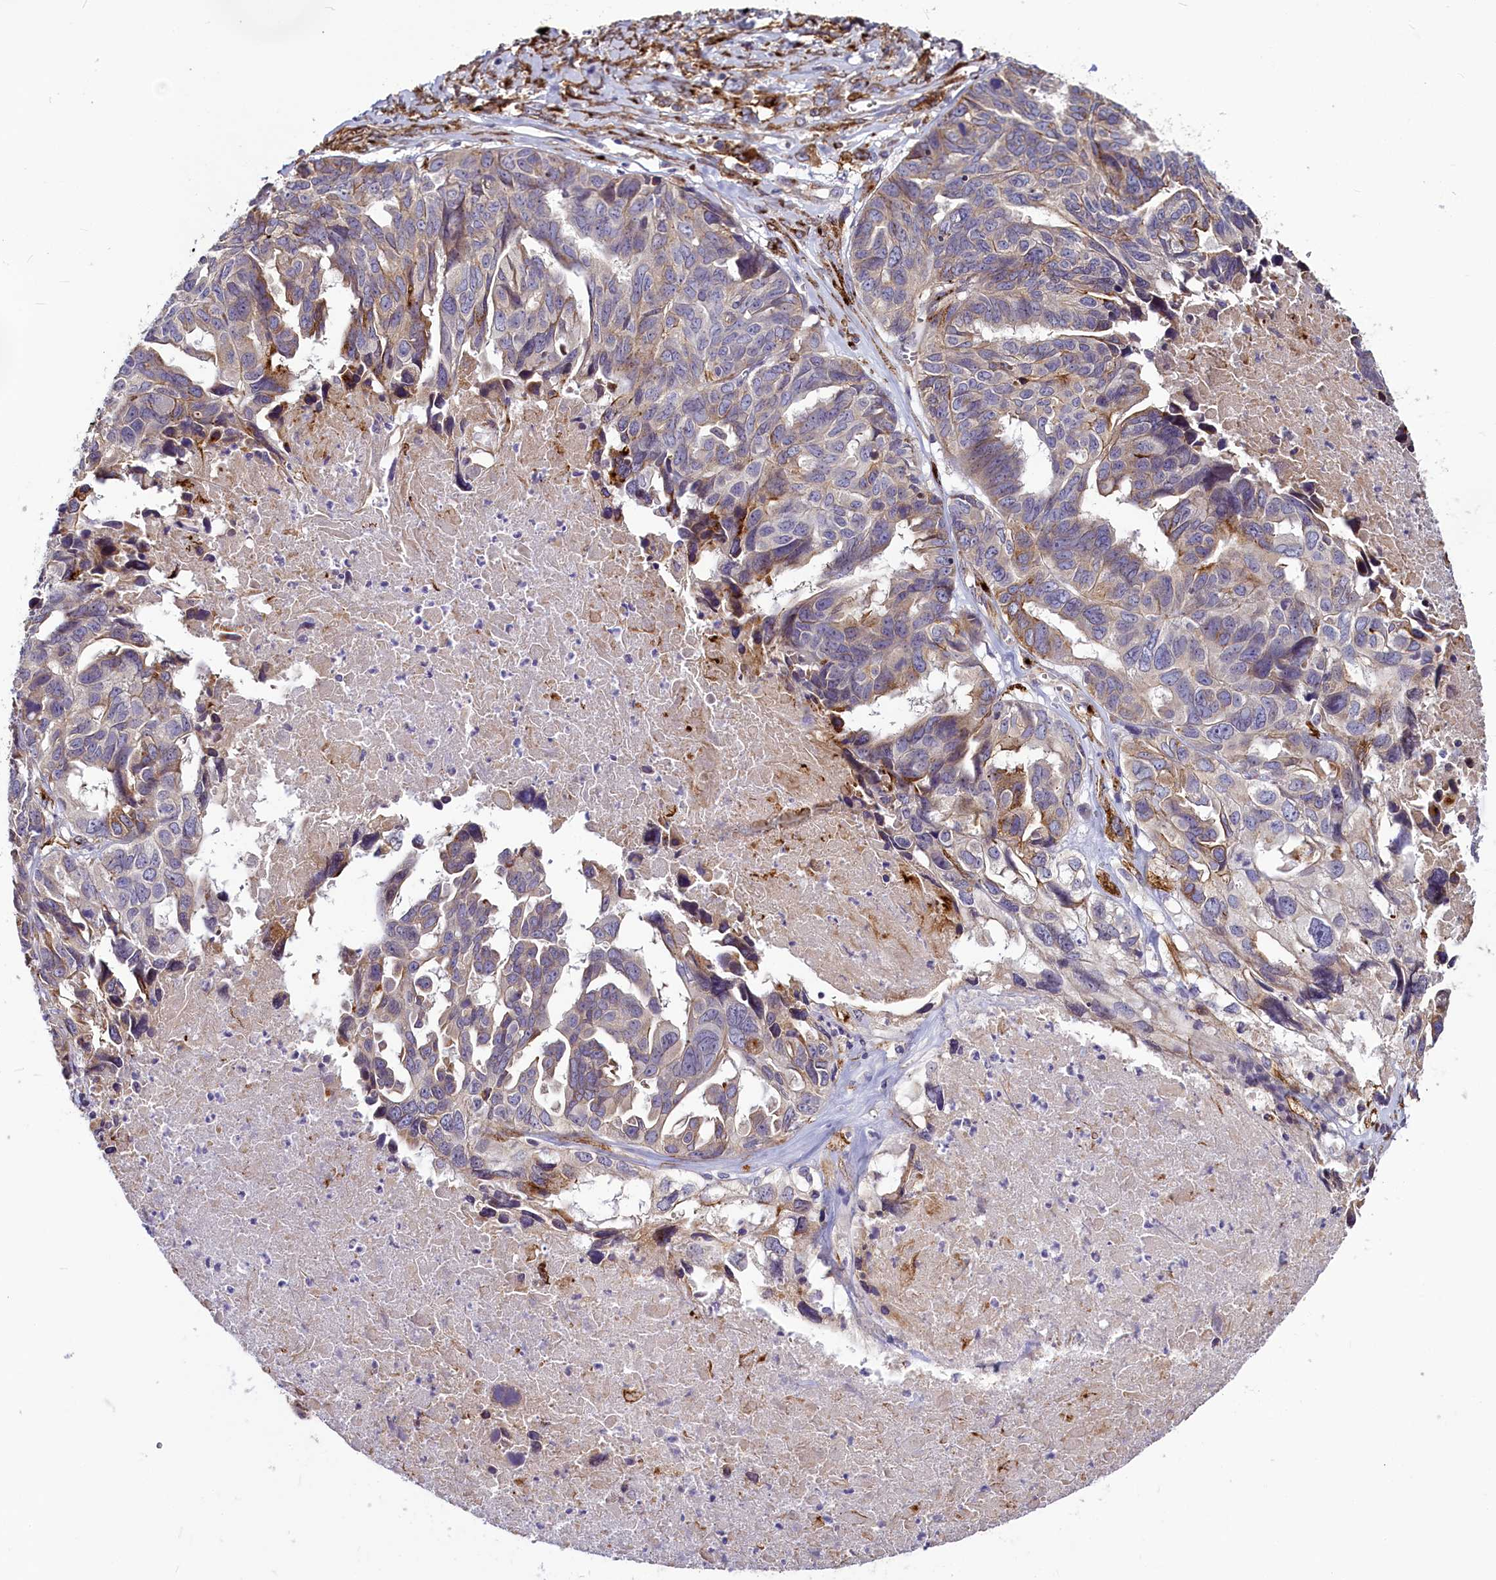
{"staining": {"intensity": "moderate", "quantity": "<25%", "location": "cytoplasmic/membranous"}, "tissue": "ovarian cancer", "cell_type": "Tumor cells", "image_type": "cancer", "snomed": [{"axis": "morphology", "description": "Cystadenocarcinoma, serous, NOS"}, {"axis": "topography", "description": "Ovary"}], "caption": "Protein expression analysis of ovarian cancer (serous cystadenocarcinoma) shows moderate cytoplasmic/membranous positivity in about <25% of tumor cells. (DAB (3,3'-diaminobenzidine) IHC with brightfield microscopy, high magnification).", "gene": "MRC2", "patient": {"sex": "female", "age": 79}}